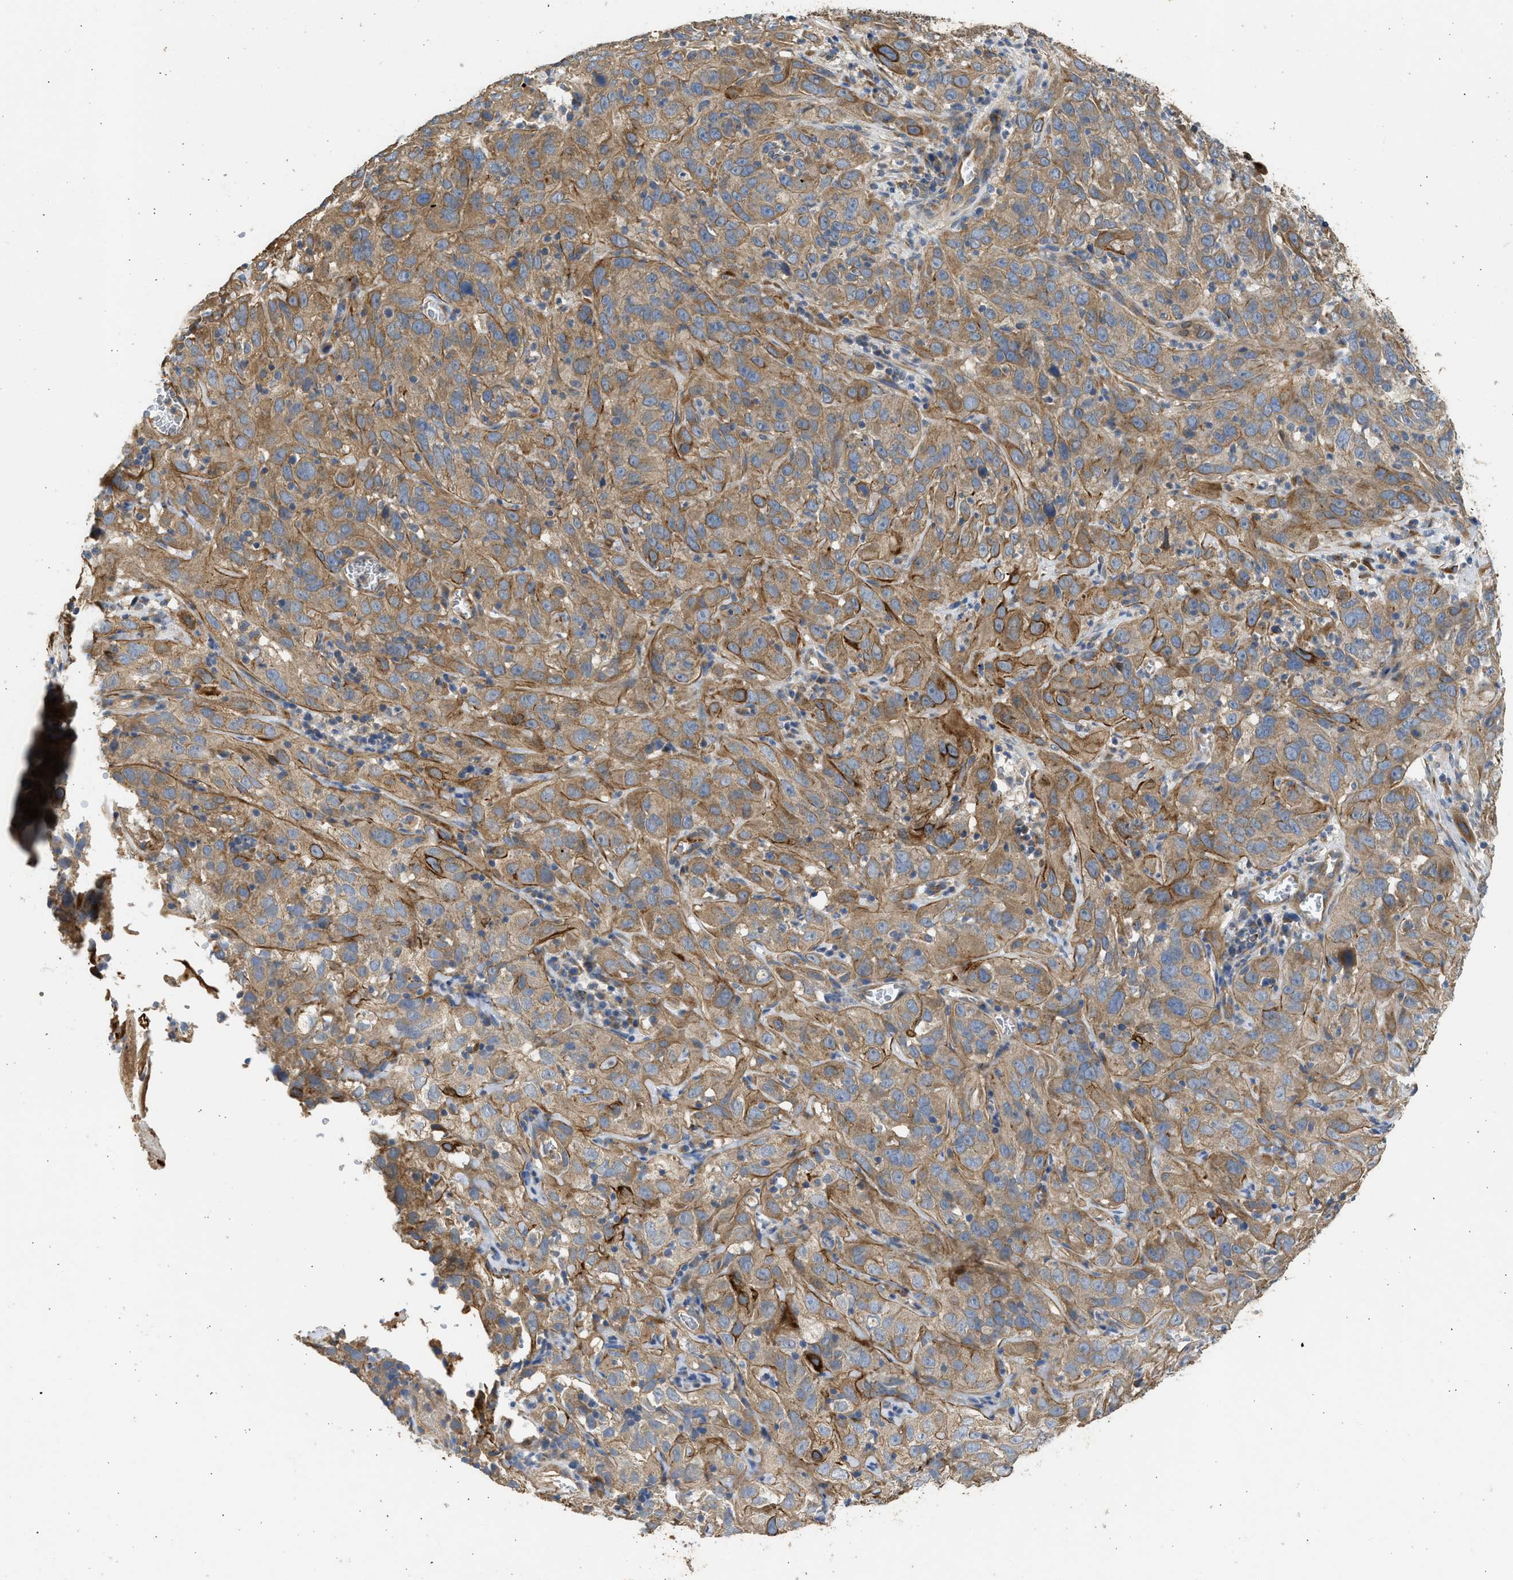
{"staining": {"intensity": "moderate", "quantity": ">75%", "location": "cytoplasmic/membranous"}, "tissue": "cervical cancer", "cell_type": "Tumor cells", "image_type": "cancer", "snomed": [{"axis": "morphology", "description": "Squamous cell carcinoma, NOS"}, {"axis": "topography", "description": "Cervix"}], "caption": "Immunohistochemistry (IHC) (DAB (3,3'-diaminobenzidine)) staining of cervical cancer shows moderate cytoplasmic/membranous protein staining in approximately >75% of tumor cells.", "gene": "CSRNP2", "patient": {"sex": "female", "age": 32}}